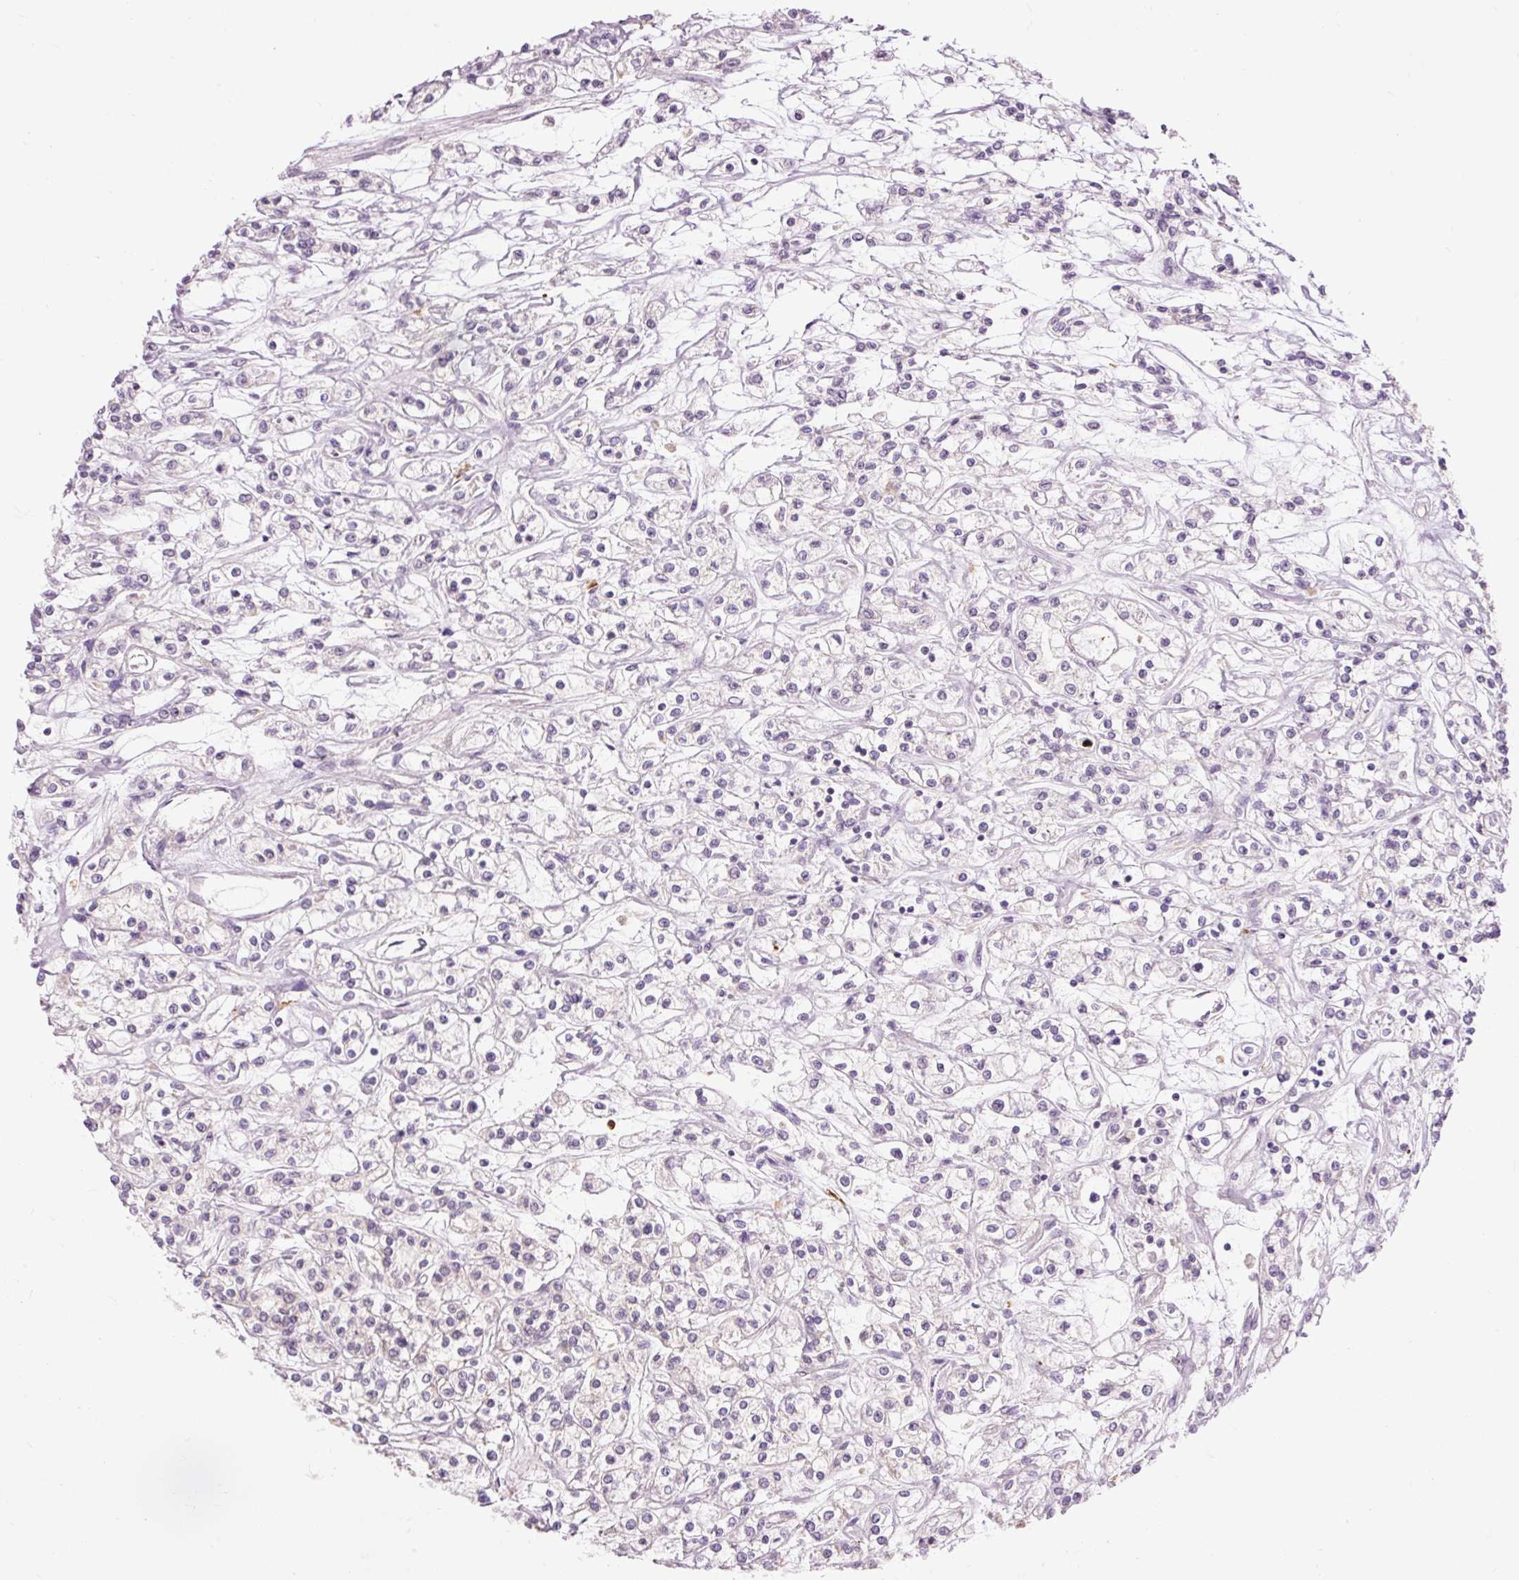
{"staining": {"intensity": "negative", "quantity": "none", "location": "none"}, "tissue": "renal cancer", "cell_type": "Tumor cells", "image_type": "cancer", "snomed": [{"axis": "morphology", "description": "Adenocarcinoma, NOS"}, {"axis": "topography", "description": "Kidney"}], "caption": "The photomicrograph displays no staining of tumor cells in adenocarcinoma (renal).", "gene": "PRDX5", "patient": {"sex": "female", "age": 59}}